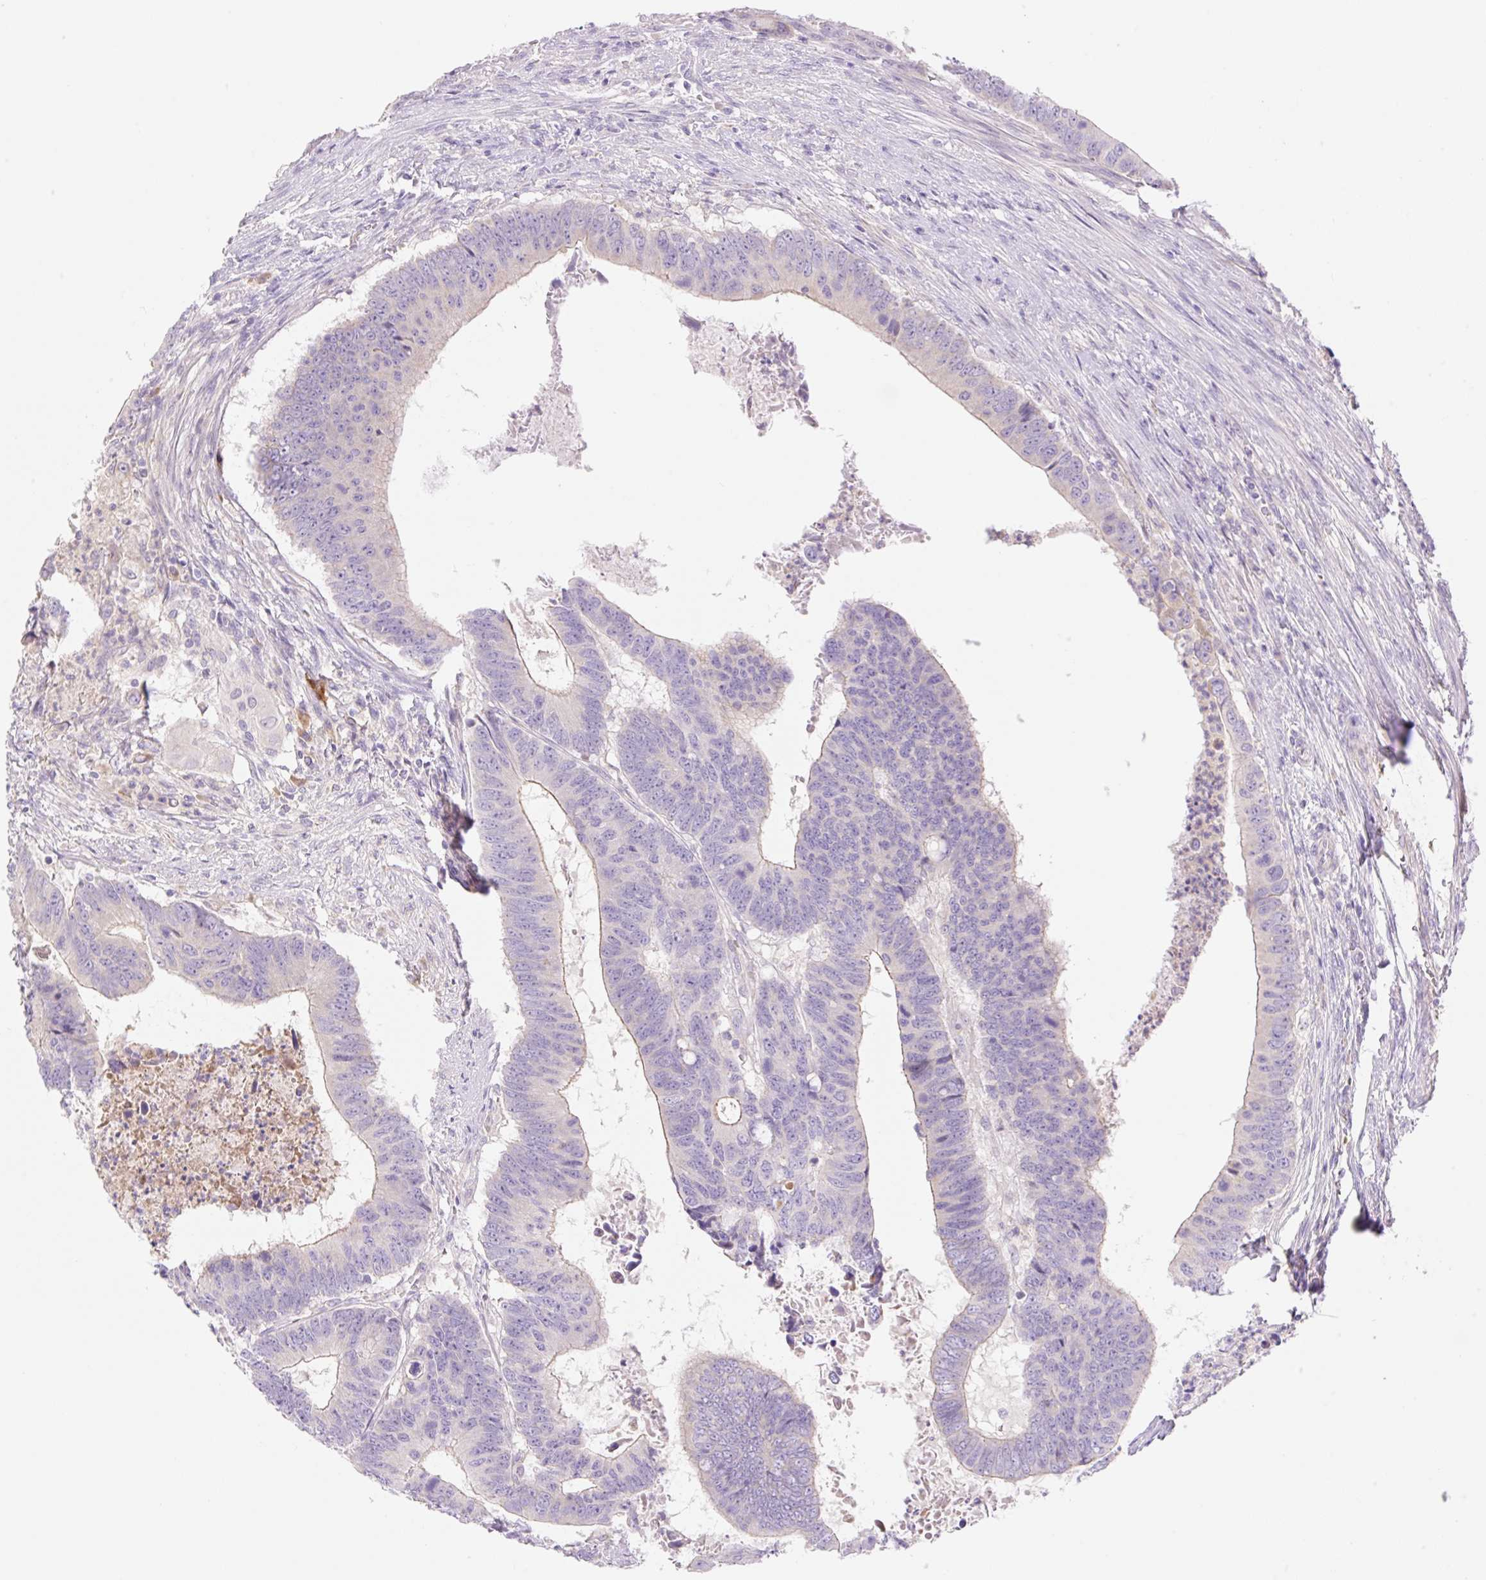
{"staining": {"intensity": "negative", "quantity": "none", "location": "none"}, "tissue": "colorectal cancer", "cell_type": "Tumor cells", "image_type": "cancer", "snomed": [{"axis": "morphology", "description": "Adenocarcinoma, NOS"}, {"axis": "topography", "description": "Colon"}], "caption": "Colorectal cancer was stained to show a protein in brown. There is no significant staining in tumor cells. (Immunohistochemistry, brightfield microscopy, high magnification).", "gene": "DENND5A", "patient": {"sex": "male", "age": 62}}